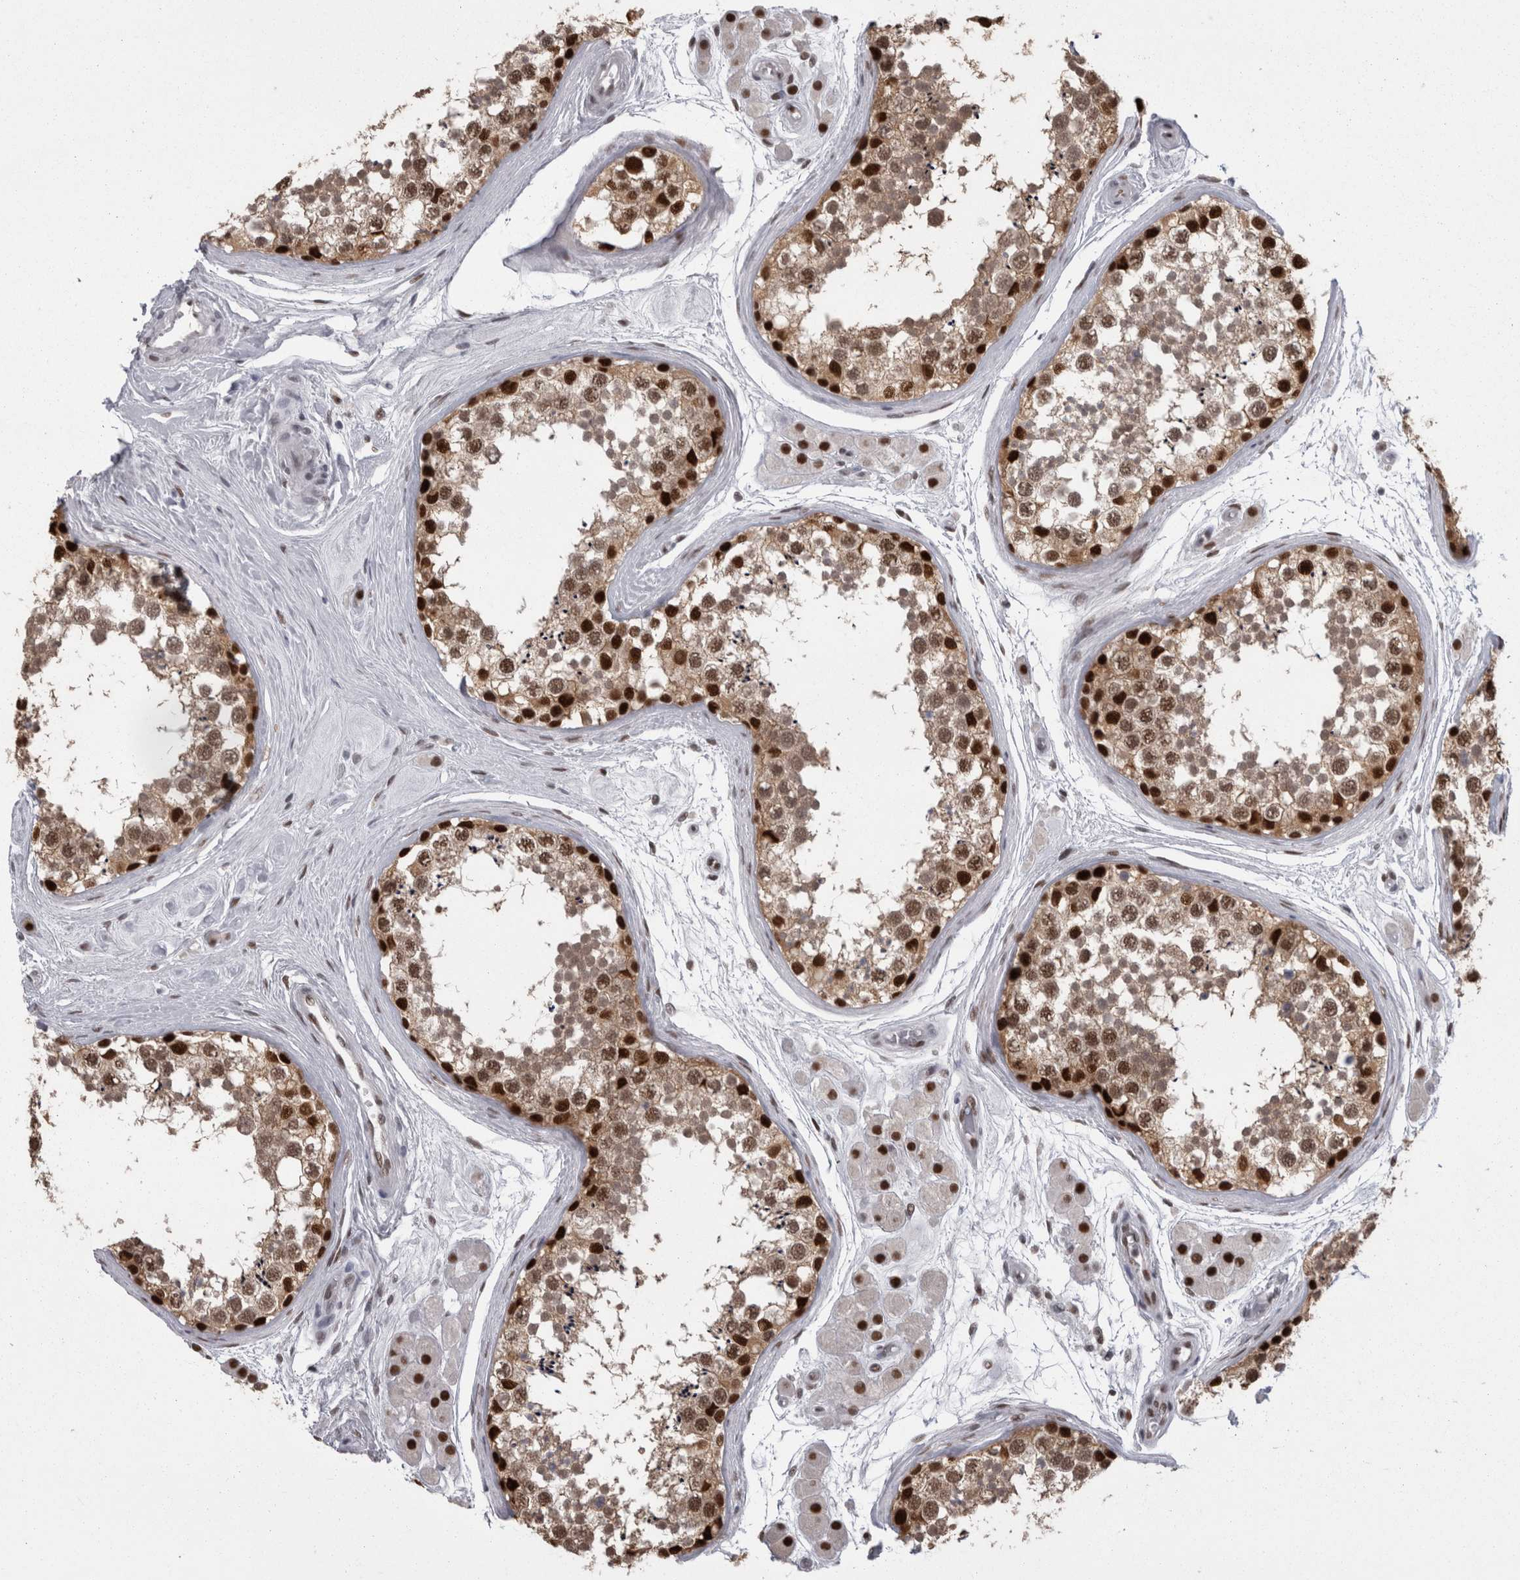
{"staining": {"intensity": "strong", "quantity": ">75%", "location": "cytoplasmic/membranous,nuclear"}, "tissue": "testis", "cell_type": "Cells in seminiferous ducts", "image_type": "normal", "snomed": [{"axis": "morphology", "description": "Normal tissue, NOS"}, {"axis": "topography", "description": "Testis"}], "caption": "The micrograph shows staining of benign testis, revealing strong cytoplasmic/membranous,nuclear protein expression (brown color) within cells in seminiferous ducts.", "gene": "C1orf54", "patient": {"sex": "male", "age": 56}}